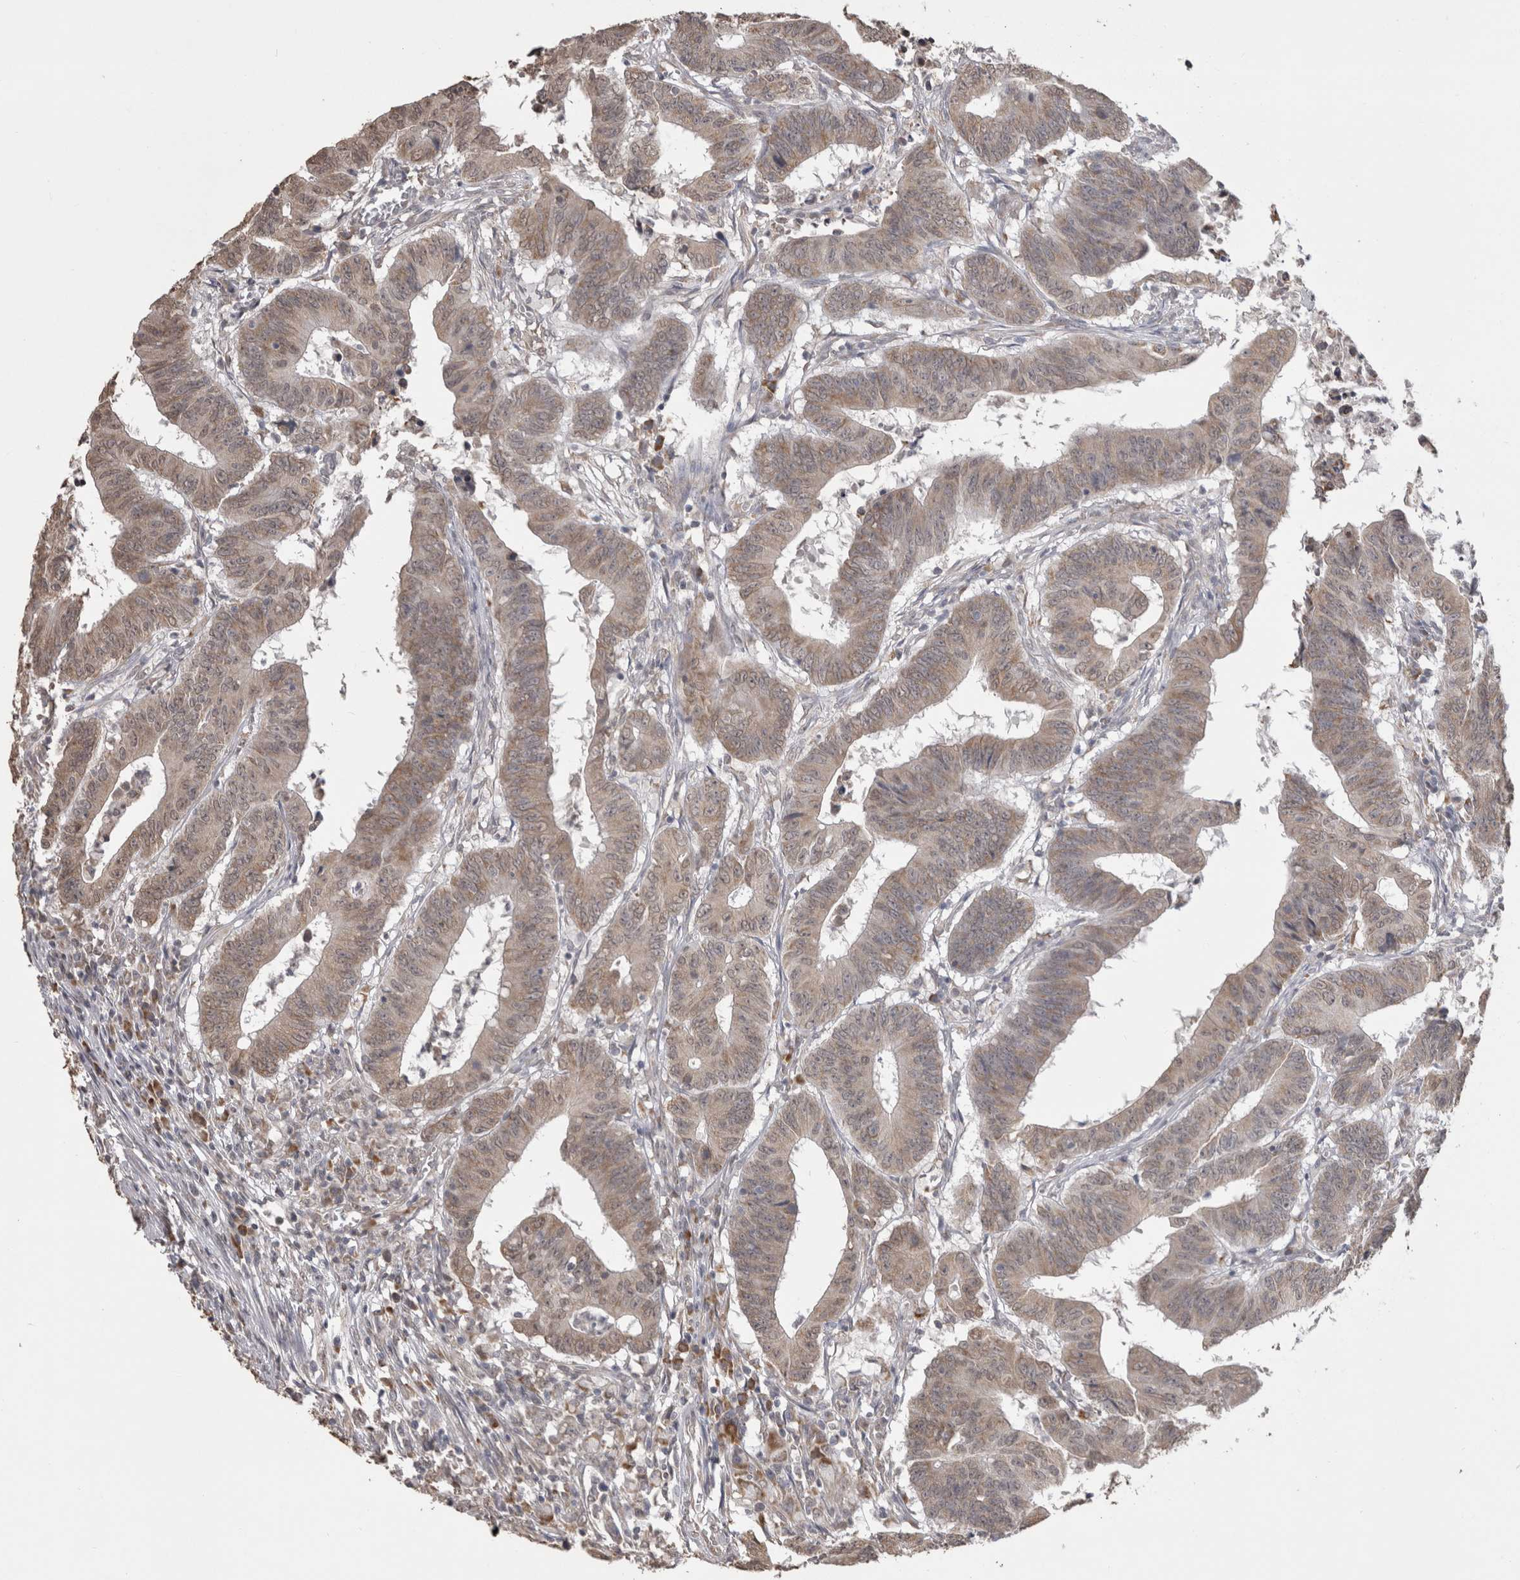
{"staining": {"intensity": "weak", "quantity": ">75%", "location": "cytoplasmic/membranous"}, "tissue": "colorectal cancer", "cell_type": "Tumor cells", "image_type": "cancer", "snomed": [{"axis": "morphology", "description": "Adenocarcinoma, NOS"}, {"axis": "topography", "description": "Colon"}], "caption": "High-magnification brightfield microscopy of colorectal adenocarcinoma stained with DAB (3,3'-diaminobenzidine) (brown) and counterstained with hematoxylin (blue). tumor cells exhibit weak cytoplasmic/membranous expression is present in about>75% of cells. (DAB (3,3'-diaminobenzidine) IHC, brown staining for protein, blue staining for nuclei).", "gene": "NOMO1", "patient": {"sex": "male", "age": 45}}